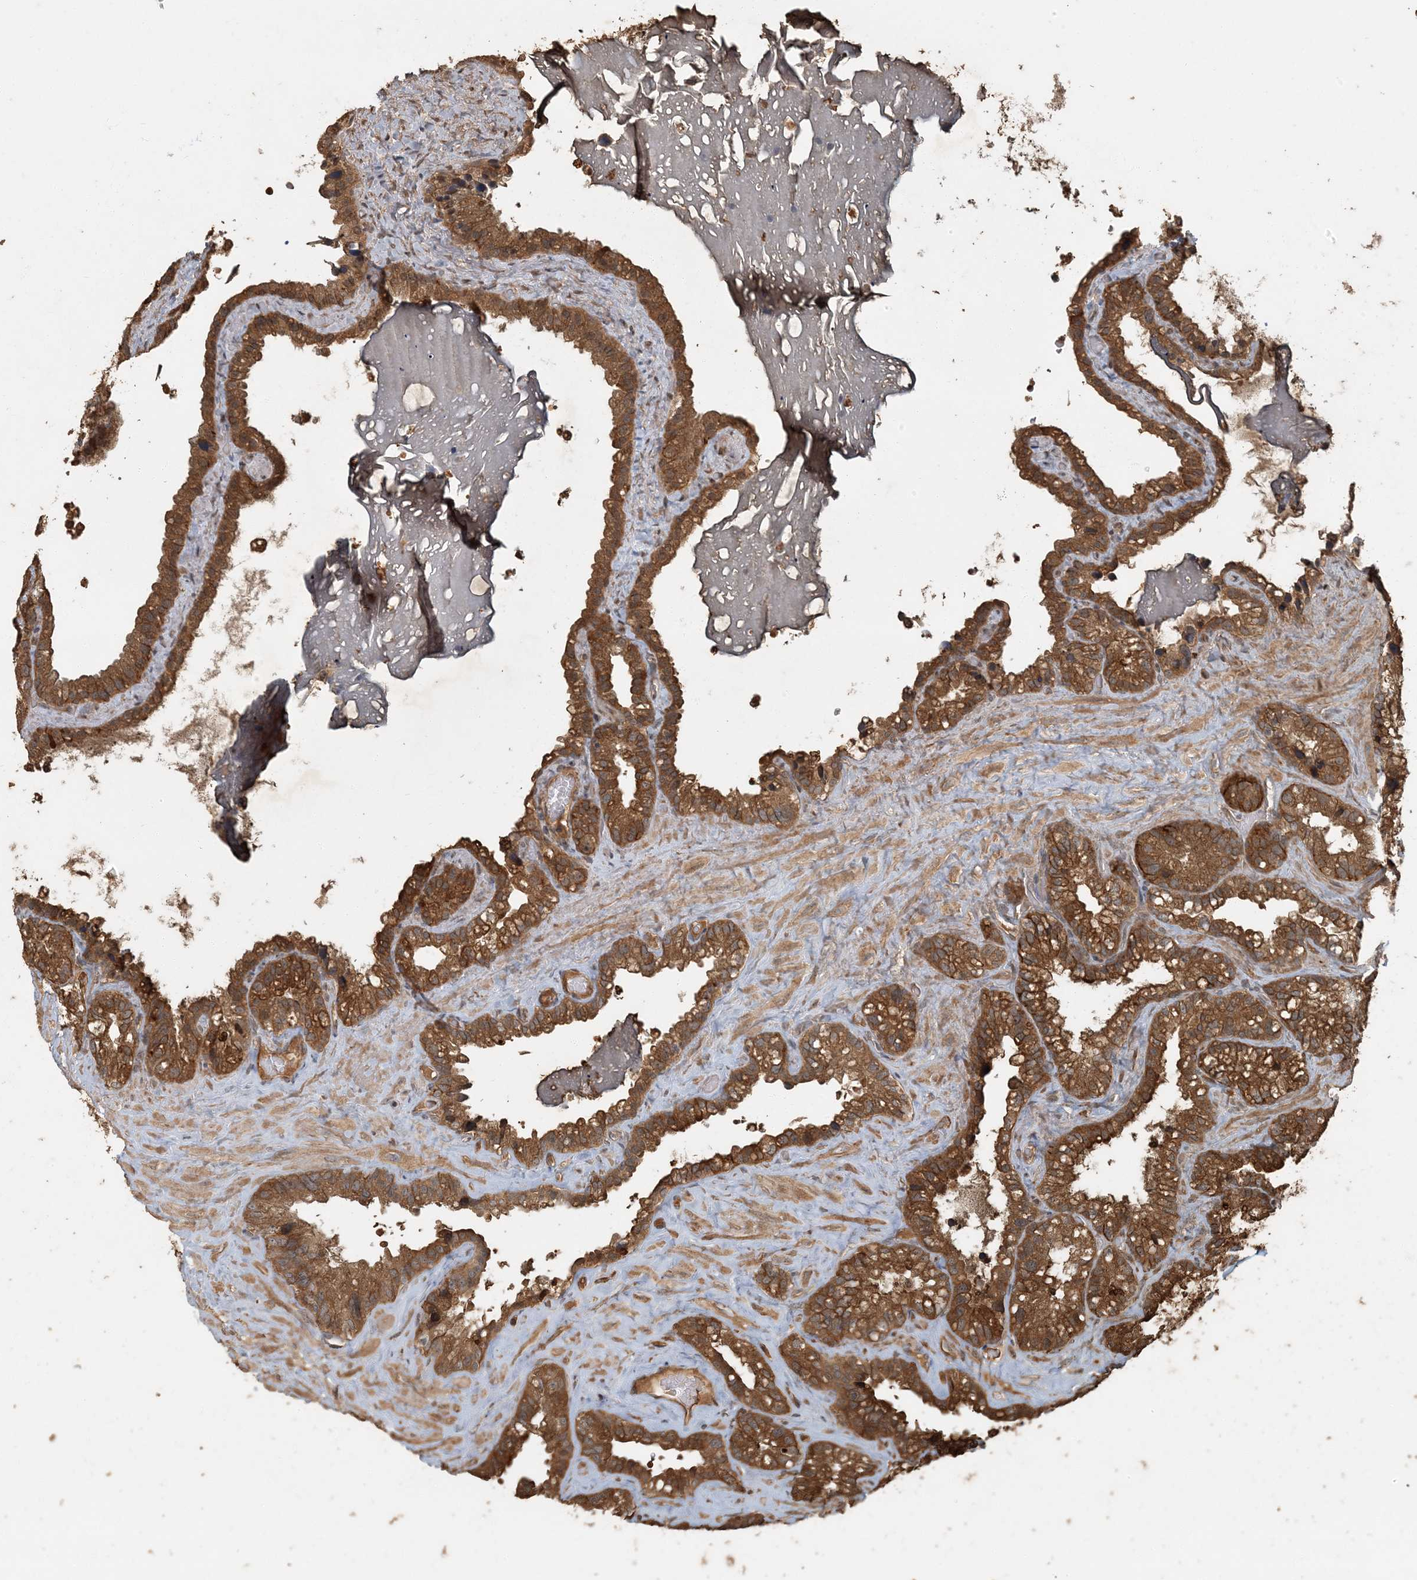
{"staining": {"intensity": "strong", "quantity": ">75%", "location": "cytoplasmic/membranous,nuclear"}, "tissue": "seminal vesicle", "cell_type": "Glandular cells", "image_type": "normal", "snomed": [{"axis": "morphology", "description": "Normal tissue, NOS"}, {"axis": "topography", "description": "Prostate"}, {"axis": "topography", "description": "Seminal veicle"}], "caption": "Immunohistochemical staining of unremarkable seminal vesicle shows >75% levels of strong cytoplasmic/membranous,nuclear protein expression in approximately >75% of glandular cells.", "gene": "AK9", "patient": {"sex": "male", "age": 68}}